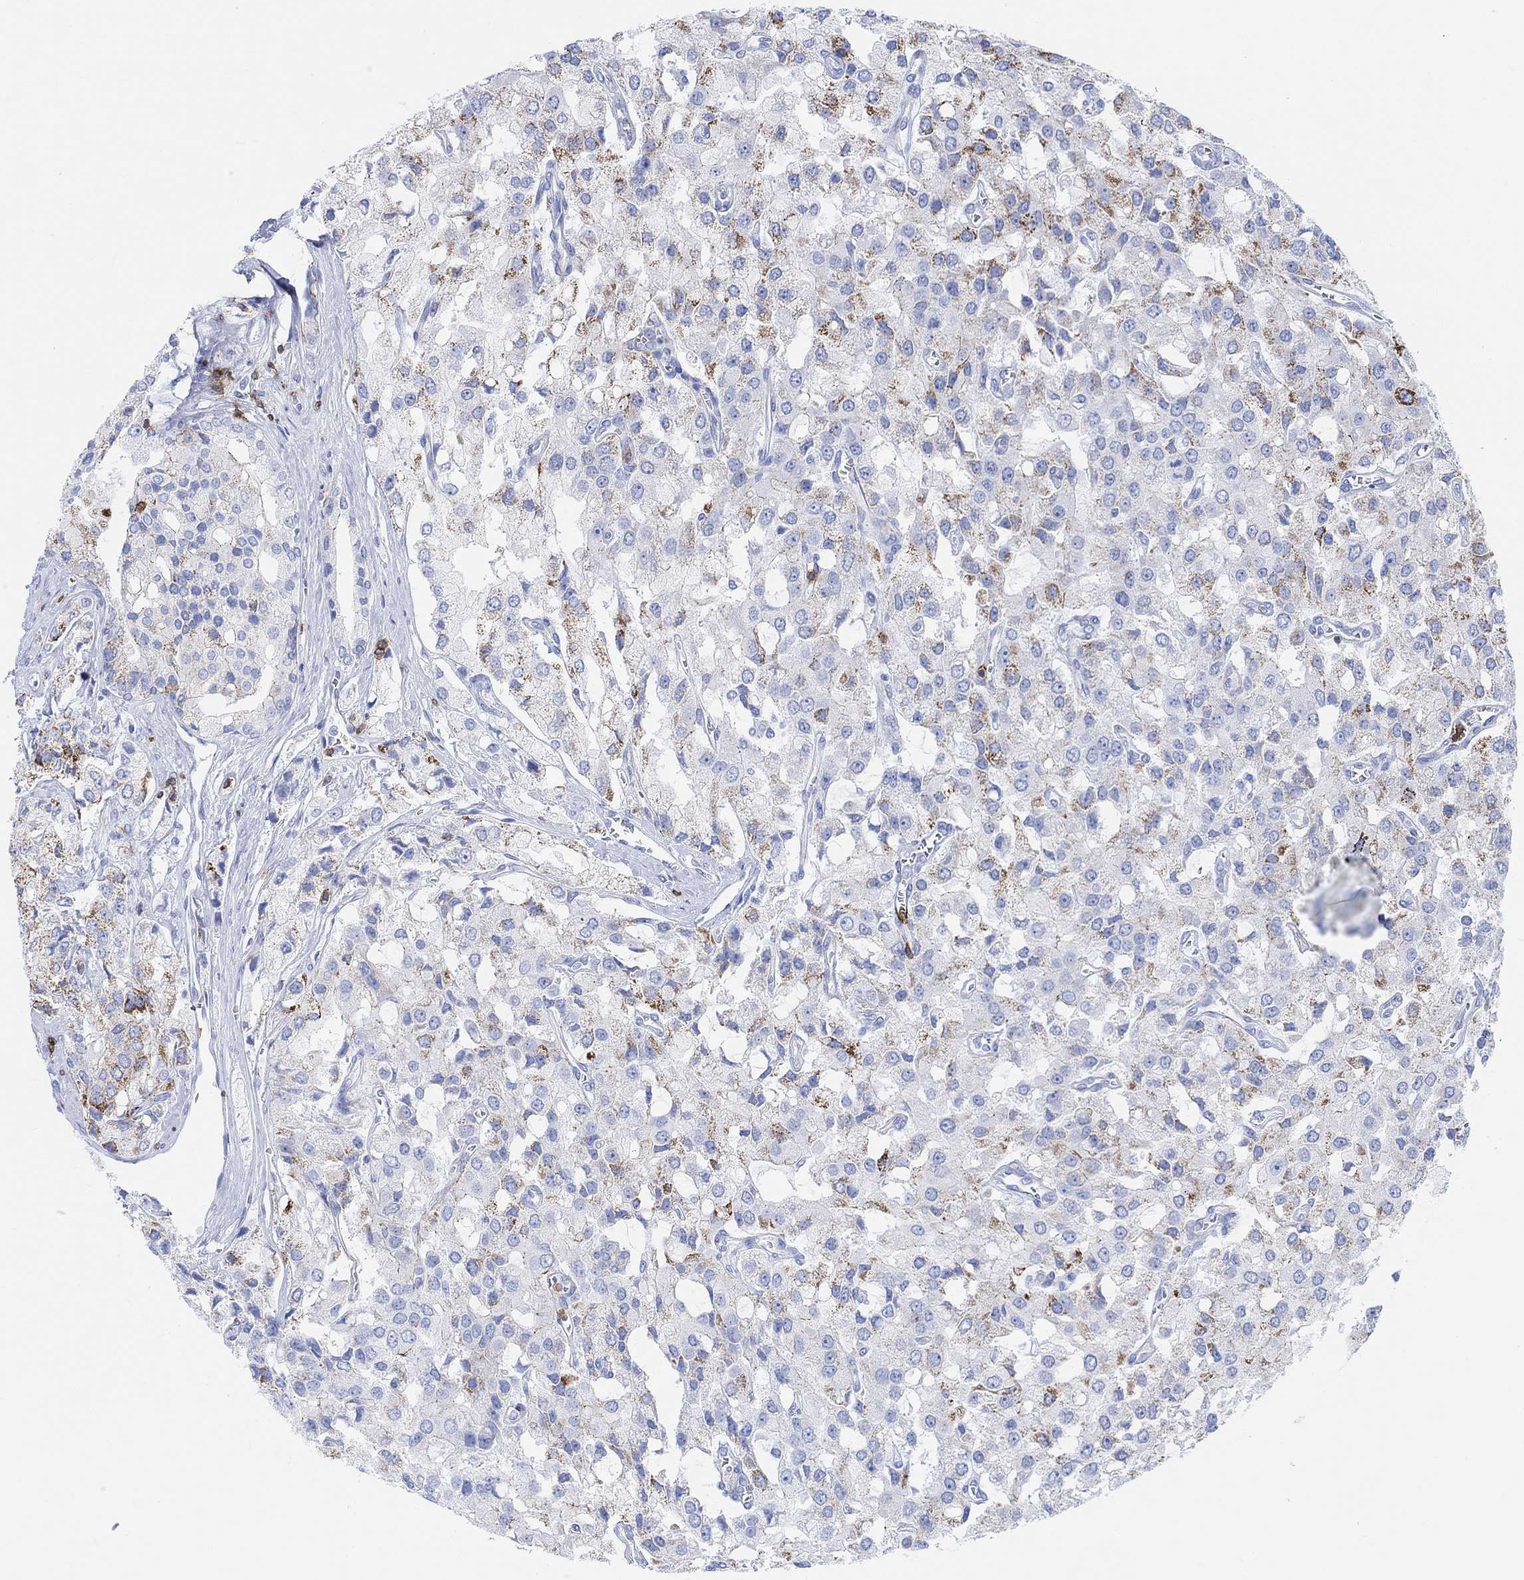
{"staining": {"intensity": "moderate", "quantity": "<25%", "location": "cytoplasmic/membranous"}, "tissue": "prostate cancer", "cell_type": "Tumor cells", "image_type": "cancer", "snomed": [{"axis": "morphology", "description": "Adenocarcinoma, NOS"}, {"axis": "topography", "description": "Prostate and seminal vesicle, NOS"}, {"axis": "topography", "description": "Prostate"}], "caption": "A histopathology image of prostate cancer (adenocarcinoma) stained for a protein reveals moderate cytoplasmic/membranous brown staining in tumor cells.", "gene": "GPR65", "patient": {"sex": "male", "age": 67}}